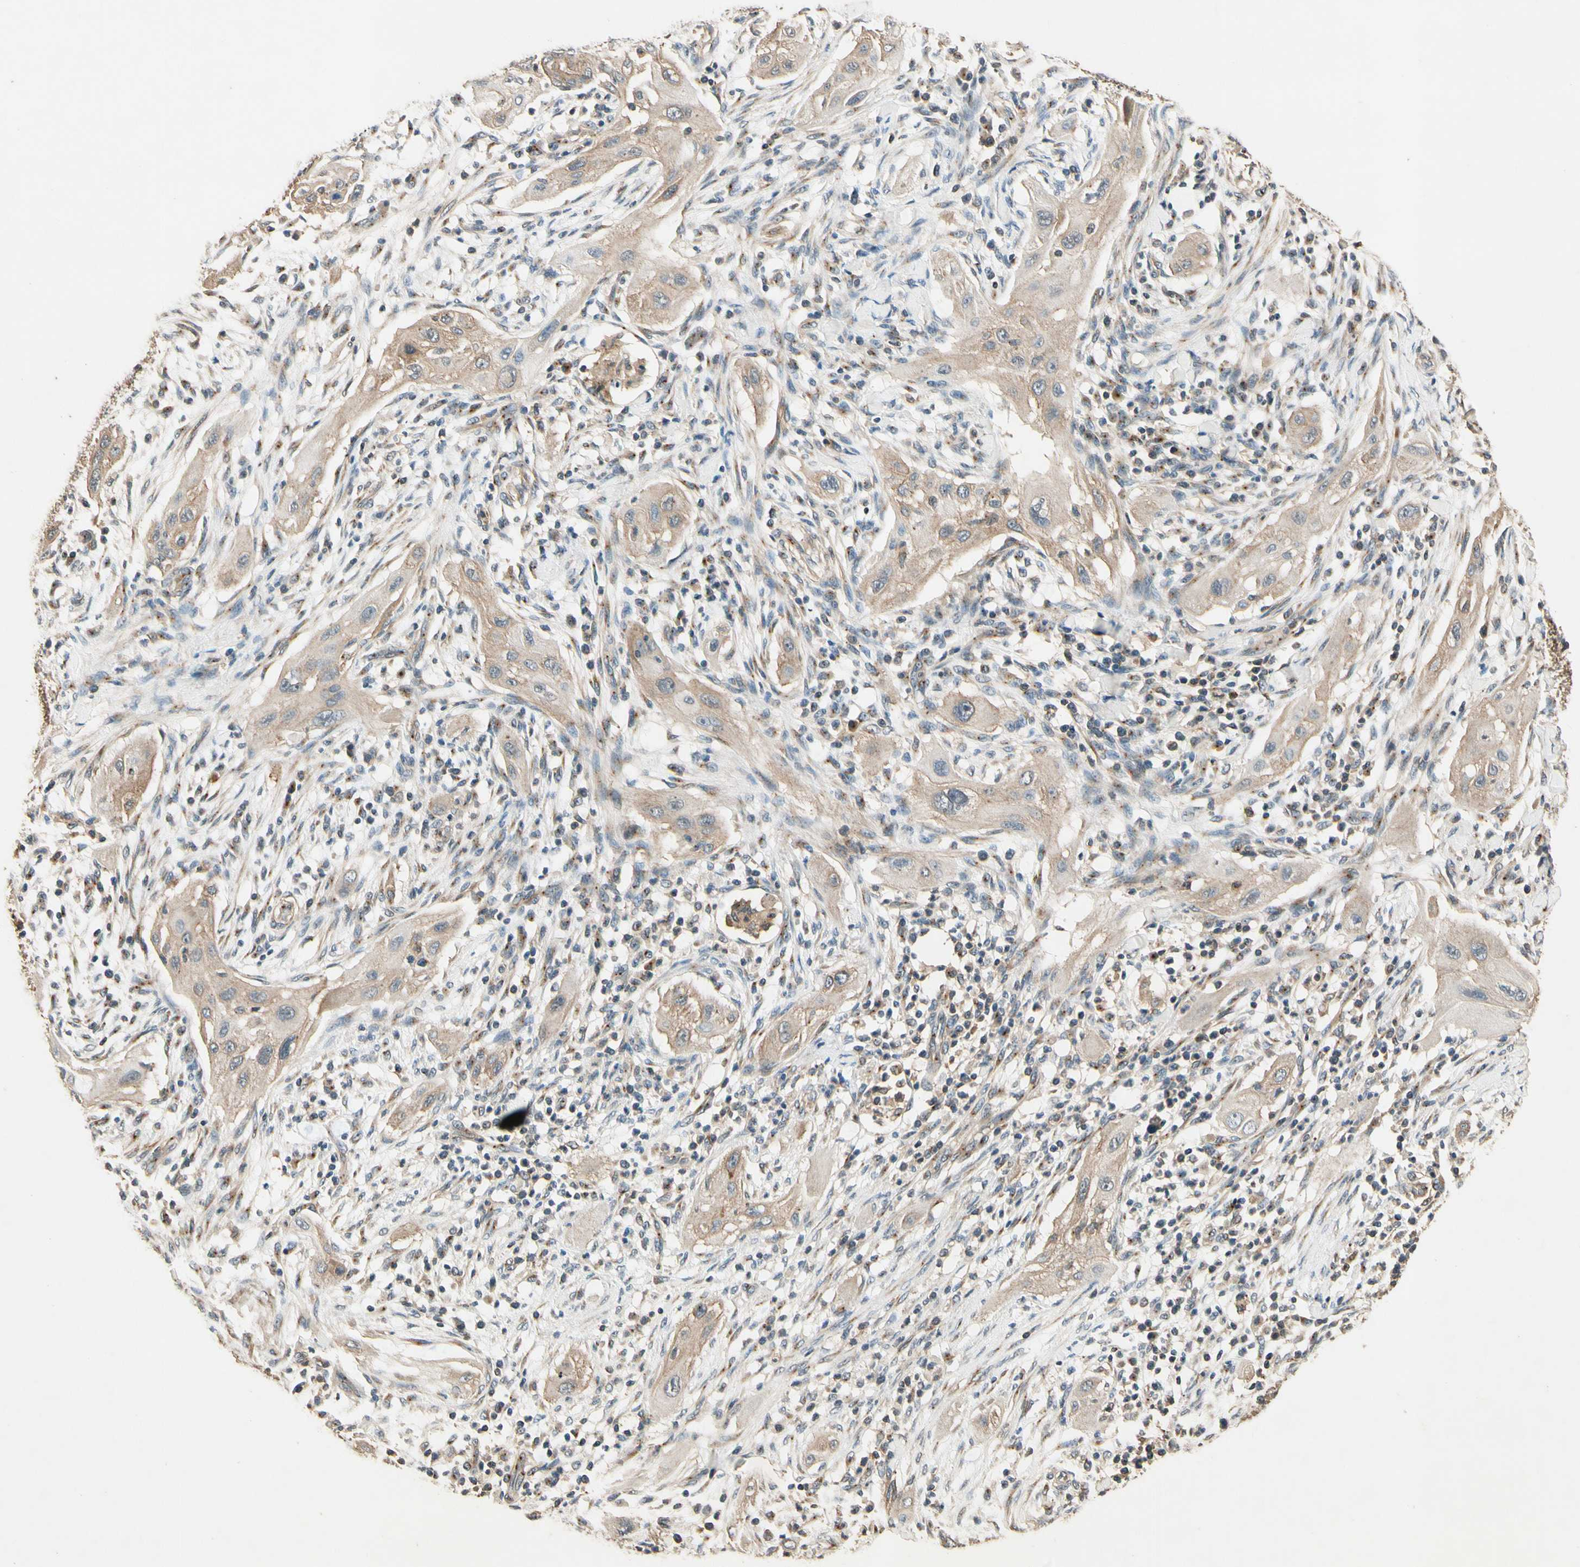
{"staining": {"intensity": "weak", "quantity": ">75%", "location": "cytoplasmic/membranous"}, "tissue": "lung cancer", "cell_type": "Tumor cells", "image_type": "cancer", "snomed": [{"axis": "morphology", "description": "Squamous cell carcinoma, NOS"}, {"axis": "topography", "description": "Lung"}], "caption": "Immunohistochemical staining of lung squamous cell carcinoma shows weak cytoplasmic/membranous protein staining in approximately >75% of tumor cells. Using DAB (3,3'-diaminobenzidine) (brown) and hematoxylin (blue) stains, captured at high magnification using brightfield microscopy.", "gene": "AKAP9", "patient": {"sex": "female", "age": 47}}